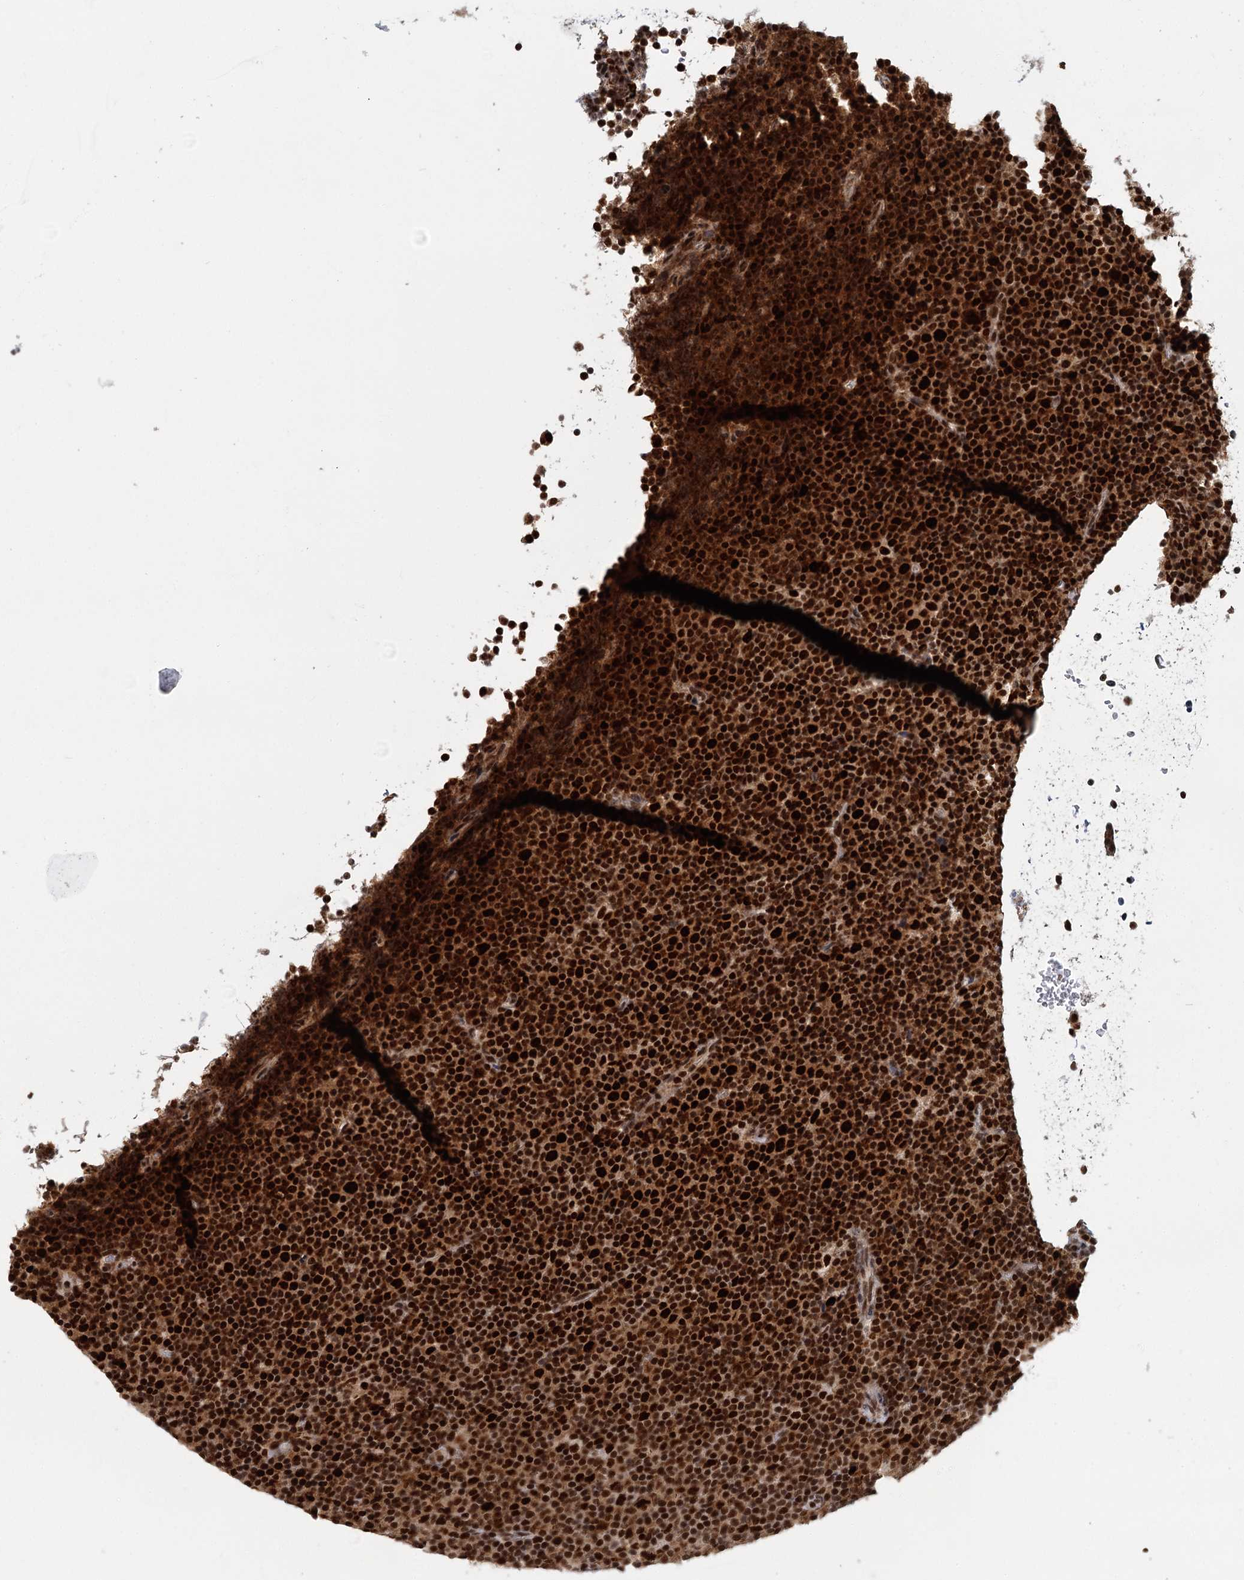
{"staining": {"intensity": "strong", "quantity": ">75%", "location": "nuclear"}, "tissue": "lymphoma", "cell_type": "Tumor cells", "image_type": "cancer", "snomed": [{"axis": "morphology", "description": "Malignant lymphoma, non-Hodgkin's type, Low grade"}, {"axis": "topography", "description": "Lymph node"}], "caption": "This is a photomicrograph of IHC staining of low-grade malignant lymphoma, non-Hodgkin's type, which shows strong positivity in the nuclear of tumor cells.", "gene": "GPATCH11", "patient": {"sex": "female", "age": 67}}